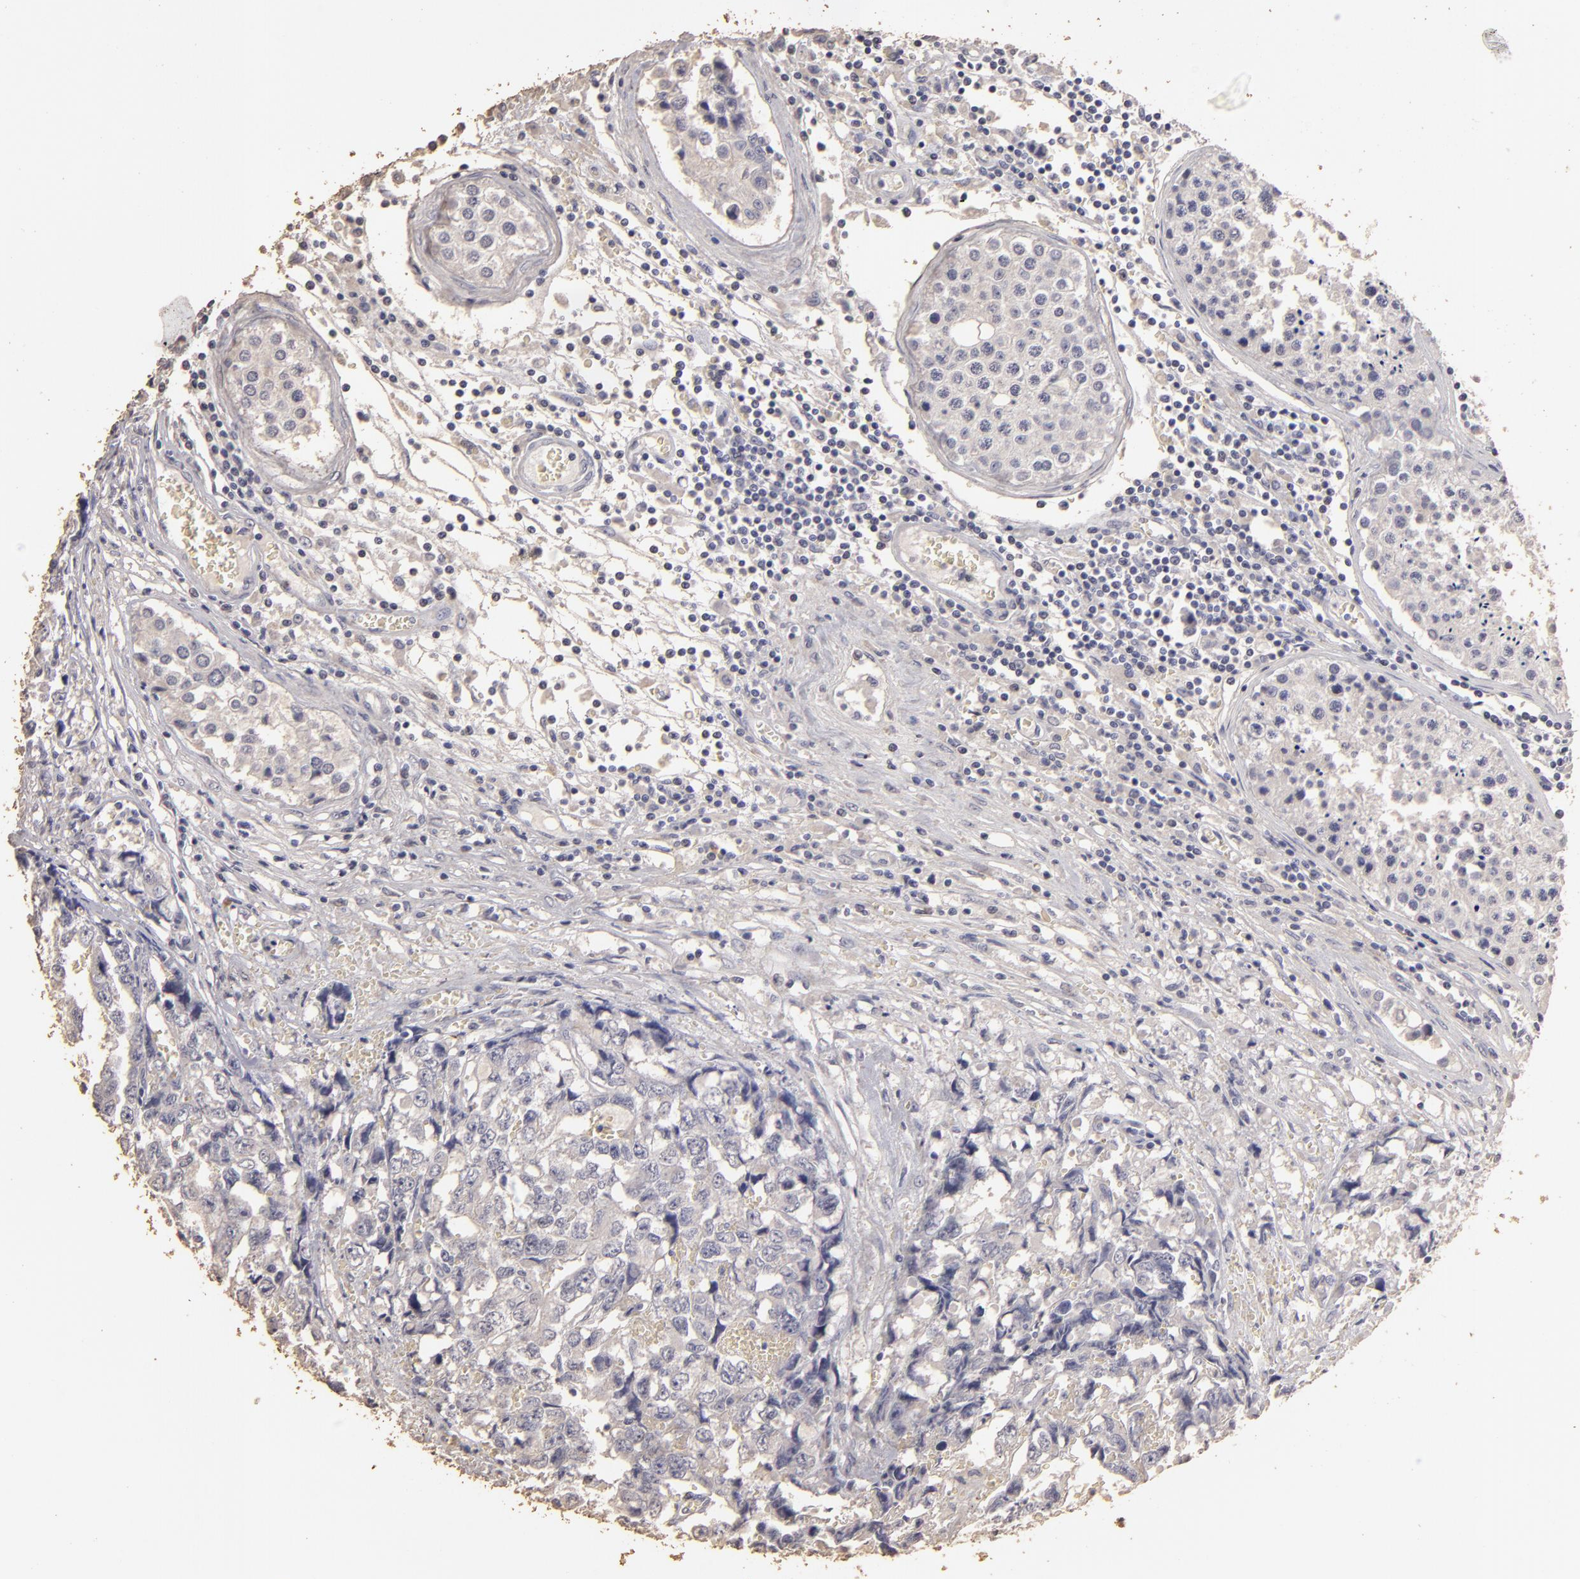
{"staining": {"intensity": "negative", "quantity": "none", "location": "none"}, "tissue": "testis cancer", "cell_type": "Tumor cells", "image_type": "cancer", "snomed": [{"axis": "morphology", "description": "Carcinoma, Embryonal, NOS"}, {"axis": "topography", "description": "Testis"}], "caption": "Immunohistochemical staining of human testis cancer (embryonal carcinoma) reveals no significant staining in tumor cells.", "gene": "BCL2L13", "patient": {"sex": "male", "age": 31}}